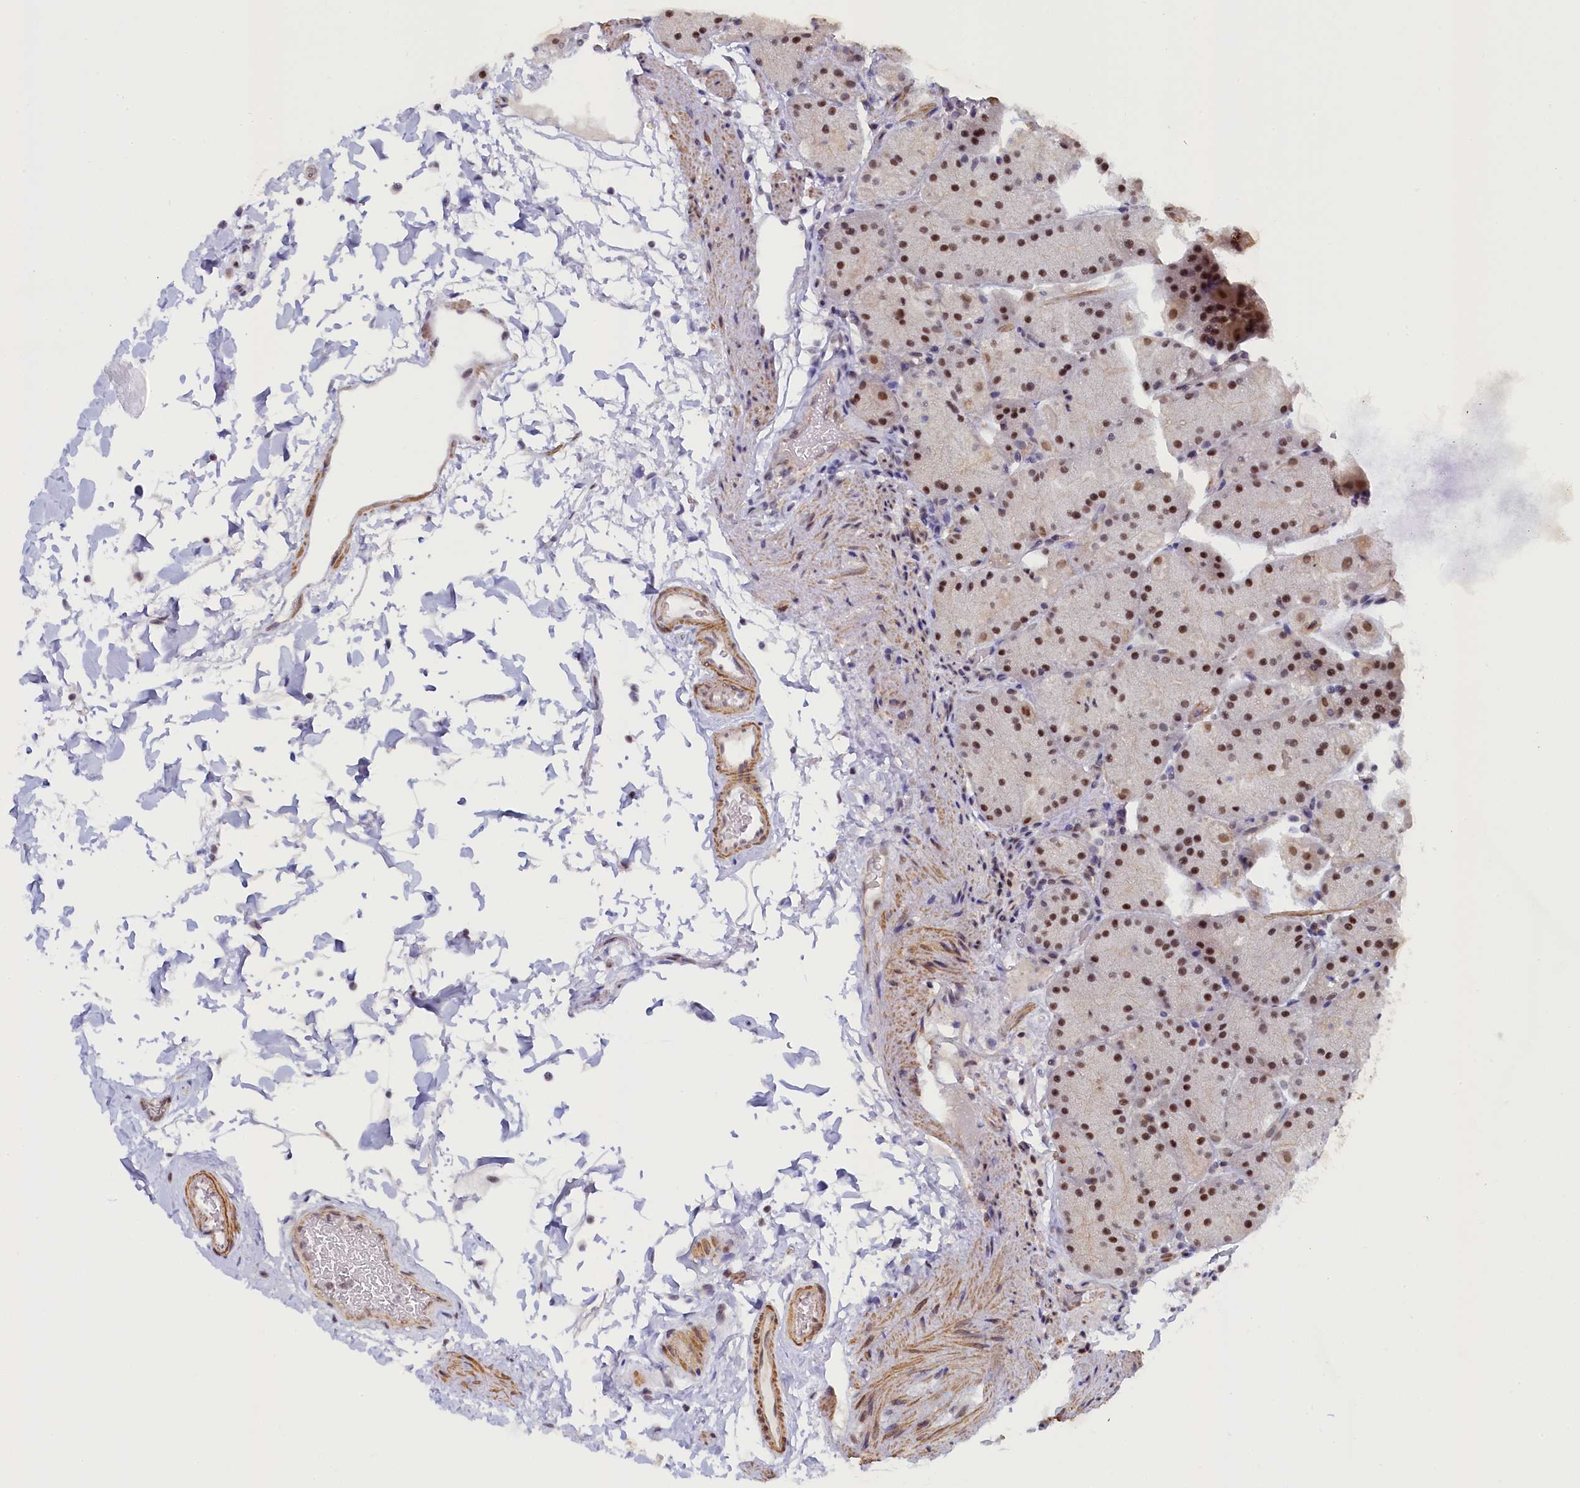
{"staining": {"intensity": "strong", "quantity": "25%-75%", "location": "nuclear"}, "tissue": "stomach", "cell_type": "Glandular cells", "image_type": "normal", "snomed": [{"axis": "morphology", "description": "Normal tissue, NOS"}, {"axis": "topography", "description": "Stomach, upper"}, {"axis": "topography", "description": "Stomach, lower"}], "caption": "Glandular cells exhibit high levels of strong nuclear expression in about 25%-75% of cells in unremarkable stomach. (DAB = brown stain, brightfield microscopy at high magnification).", "gene": "INTS14", "patient": {"sex": "male", "age": 67}}